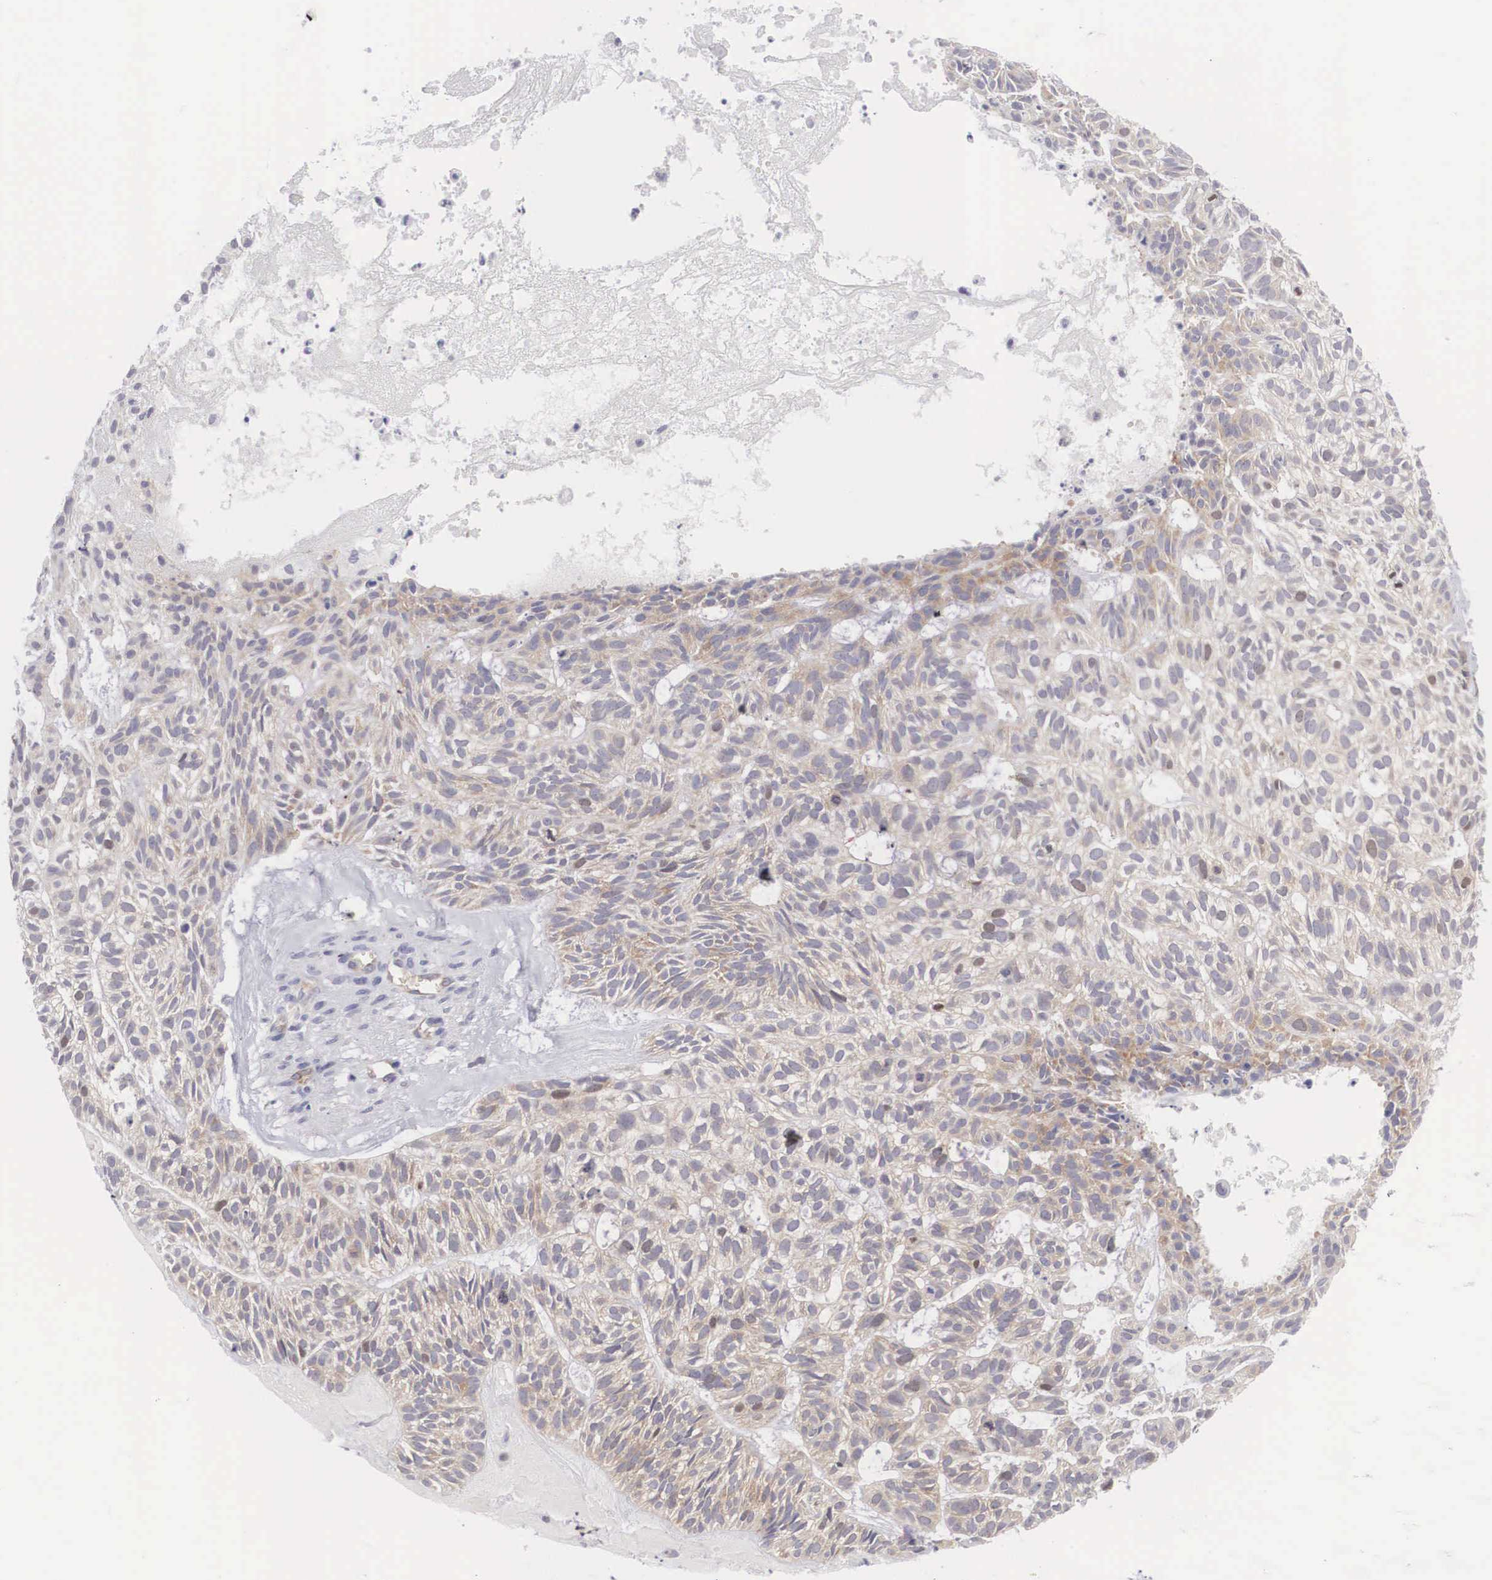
{"staining": {"intensity": "weak", "quantity": ">75%", "location": "cytoplasmic/membranous"}, "tissue": "skin cancer", "cell_type": "Tumor cells", "image_type": "cancer", "snomed": [{"axis": "morphology", "description": "Basal cell carcinoma"}, {"axis": "topography", "description": "Skin"}], "caption": "A photomicrograph of skin basal cell carcinoma stained for a protein displays weak cytoplasmic/membranous brown staining in tumor cells.", "gene": "MAST4", "patient": {"sex": "male", "age": 75}}